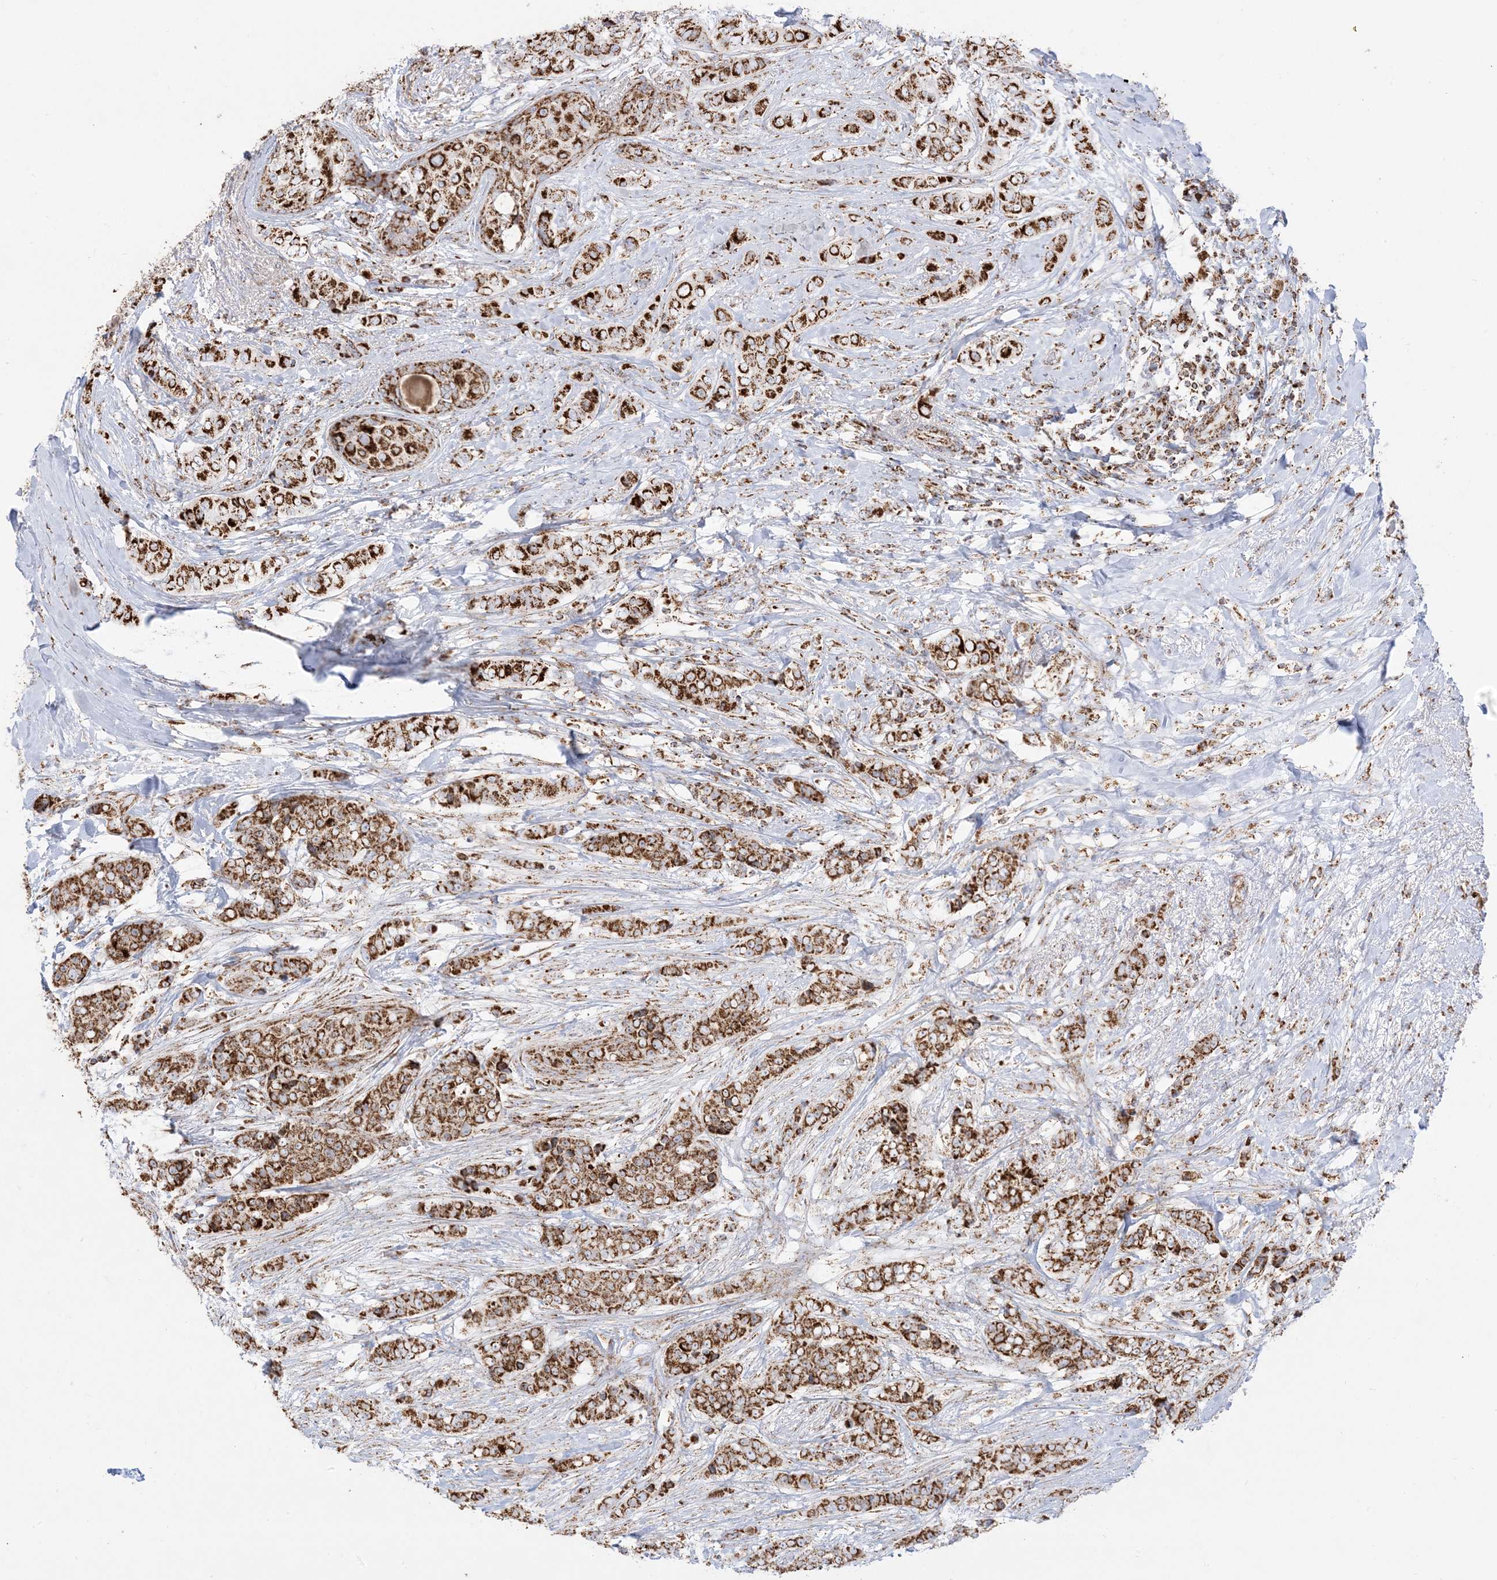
{"staining": {"intensity": "strong", "quantity": ">75%", "location": "cytoplasmic/membranous"}, "tissue": "breast cancer", "cell_type": "Tumor cells", "image_type": "cancer", "snomed": [{"axis": "morphology", "description": "Lobular carcinoma"}, {"axis": "topography", "description": "Breast"}], "caption": "Protein analysis of breast lobular carcinoma tissue demonstrates strong cytoplasmic/membranous staining in approximately >75% of tumor cells.", "gene": "MRPS36", "patient": {"sex": "female", "age": 51}}